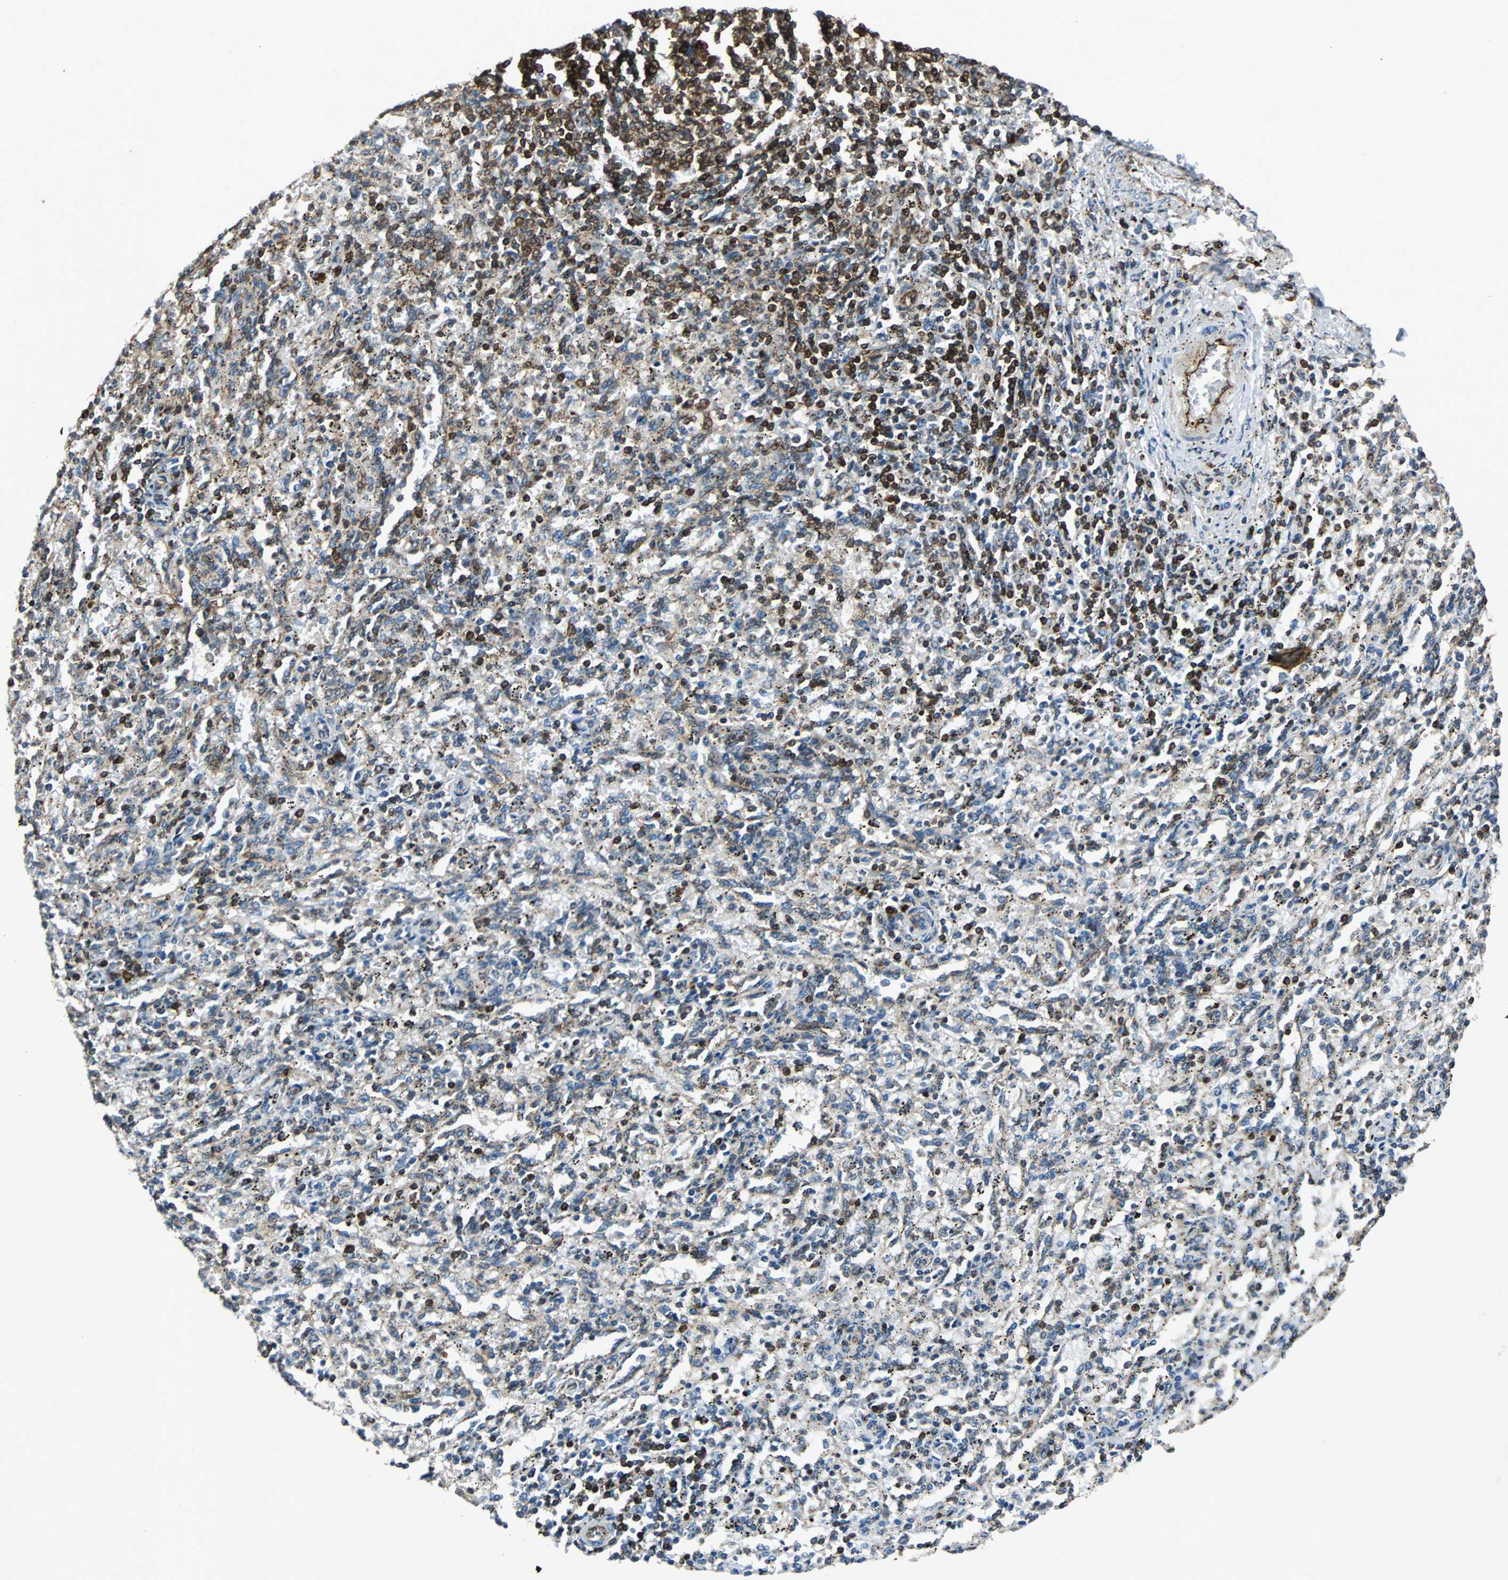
{"staining": {"intensity": "strong", "quantity": ">75%", "location": "cytoplasmic/membranous"}, "tissue": "spleen", "cell_type": "Cells in red pulp", "image_type": "normal", "snomed": [{"axis": "morphology", "description": "Normal tissue, NOS"}, {"axis": "topography", "description": "Spleen"}], "caption": "Immunohistochemistry photomicrograph of normal spleen: human spleen stained using immunohistochemistry (IHC) displays high levels of strong protein expression localized specifically in the cytoplasmic/membranous of cells in red pulp, appearing as a cytoplasmic/membranous brown color.", "gene": "TUBA4A", "patient": {"sex": "female", "age": 10}}